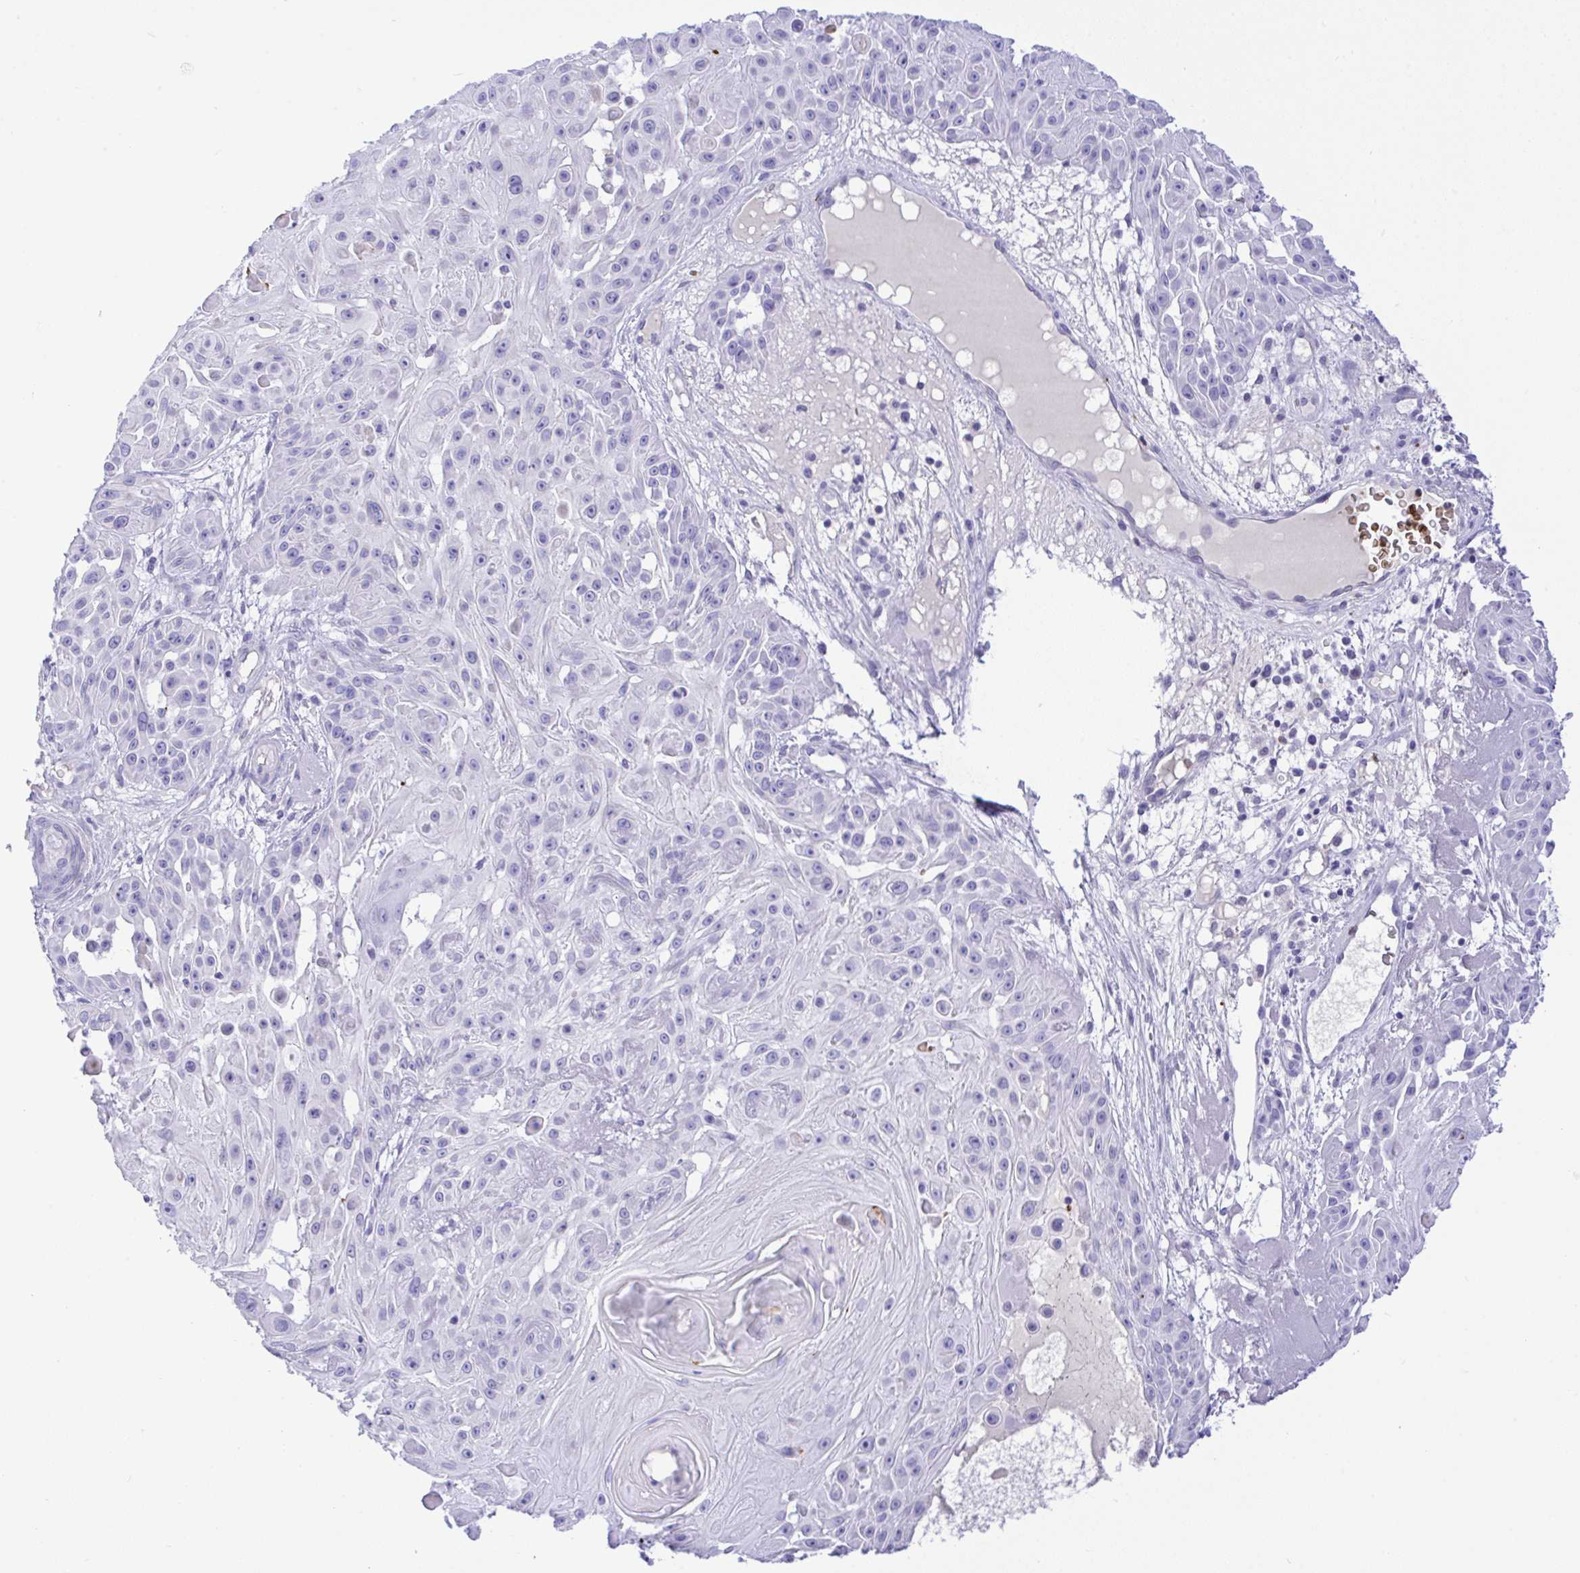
{"staining": {"intensity": "negative", "quantity": "none", "location": "none"}, "tissue": "skin cancer", "cell_type": "Tumor cells", "image_type": "cancer", "snomed": [{"axis": "morphology", "description": "Squamous cell carcinoma, NOS"}, {"axis": "topography", "description": "Skin"}], "caption": "The histopathology image demonstrates no staining of tumor cells in skin cancer (squamous cell carcinoma).", "gene": "ZNF221", "patient": {"sex": "male", "age": 91}}